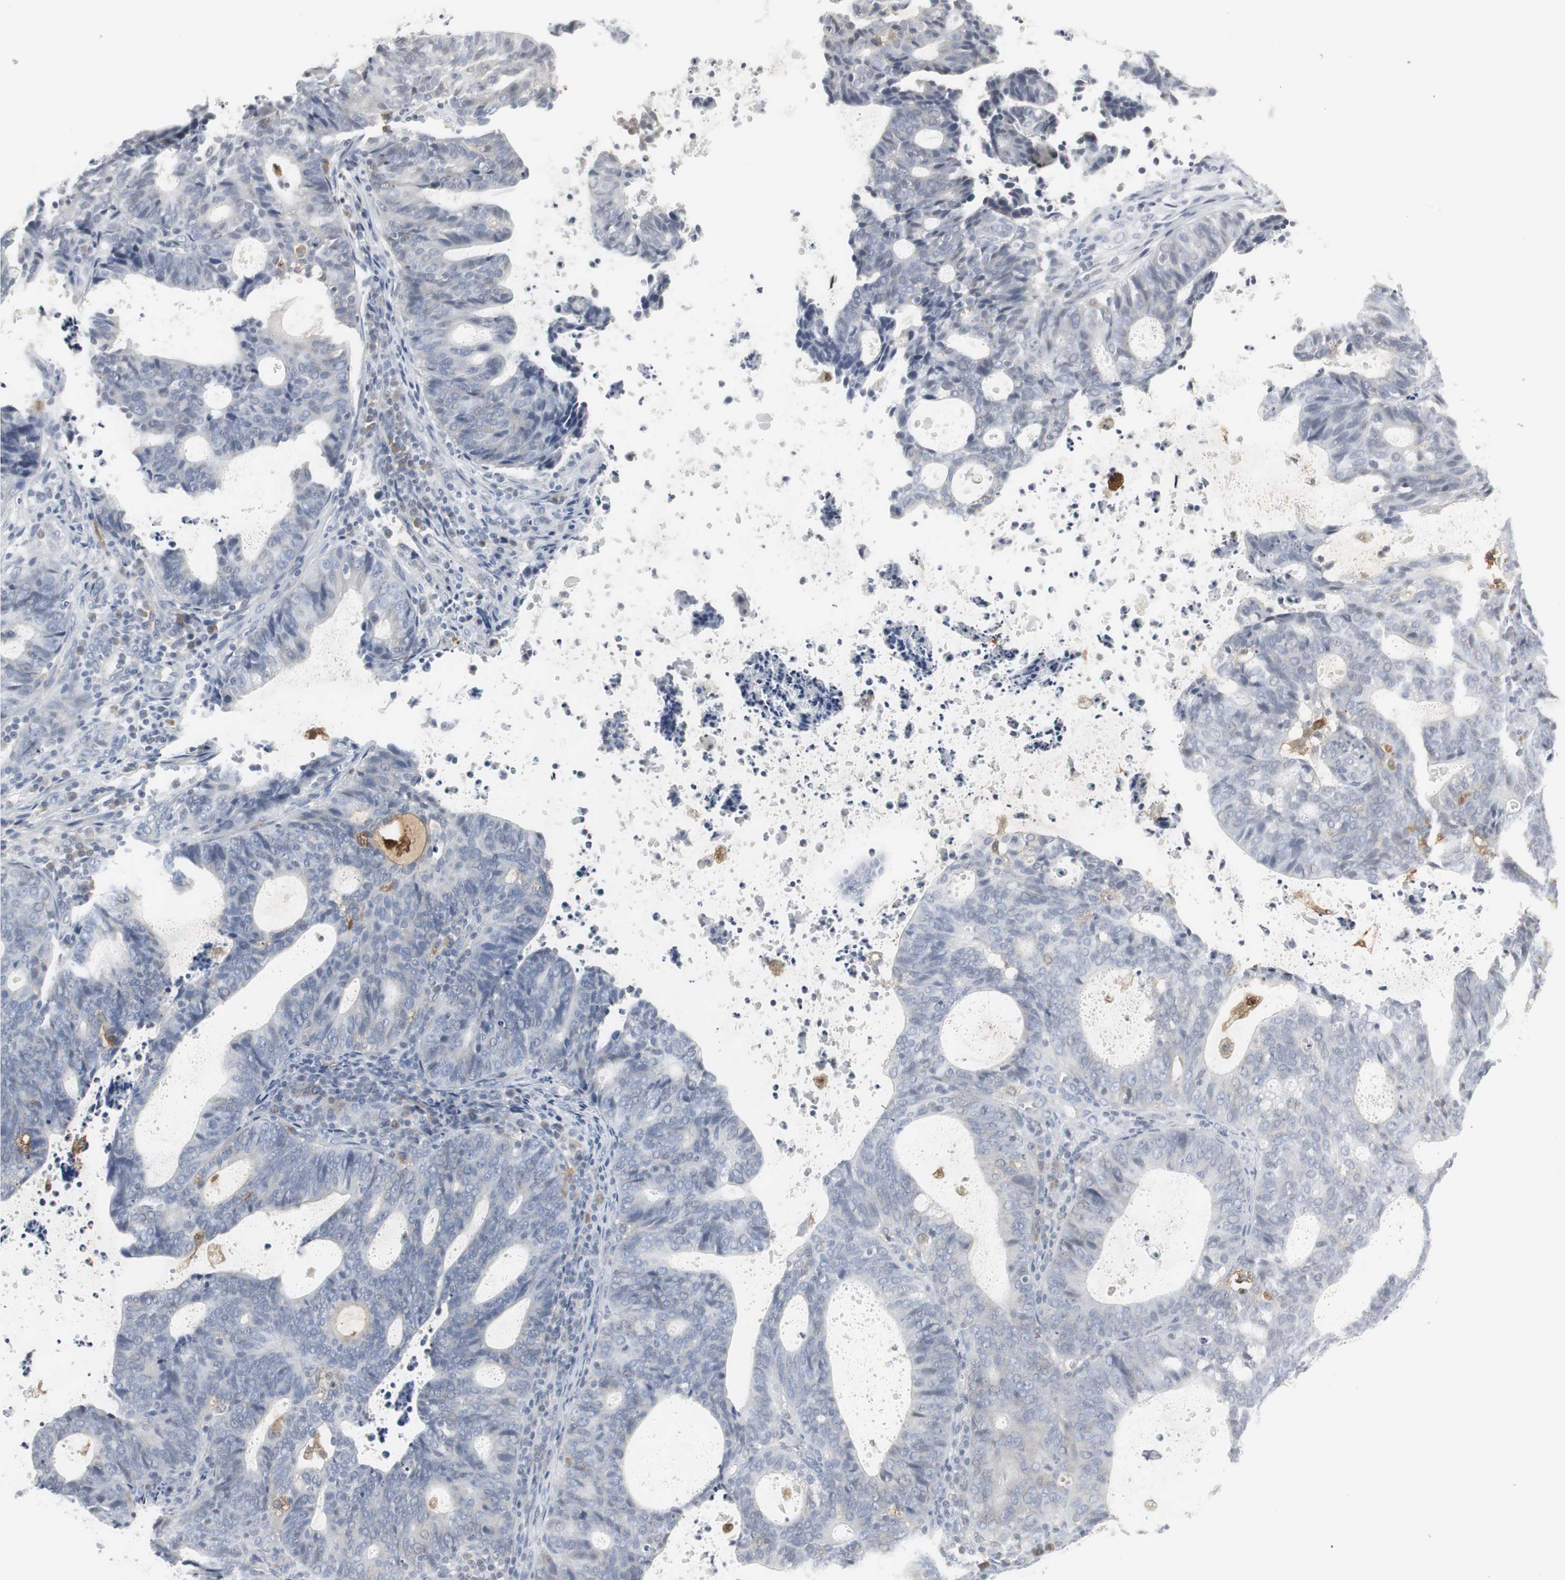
{"staining": {"intensity": "negative", "quantity": "none", "location": "none"}, "tissue": "endometrial cancer", "cell_type": "Tumor cells", "image_type": "cancer", "snomed": [{"axis": "morphology", "description": "Adenocarcinoma, NOS"}, {"axis": "topography", "description": "Uterus"}], "caption": "Tumor cells show no significant expression in endometrial cancer.", "gene": "PI15", "patient": {"sex": "female", "age": 83}}